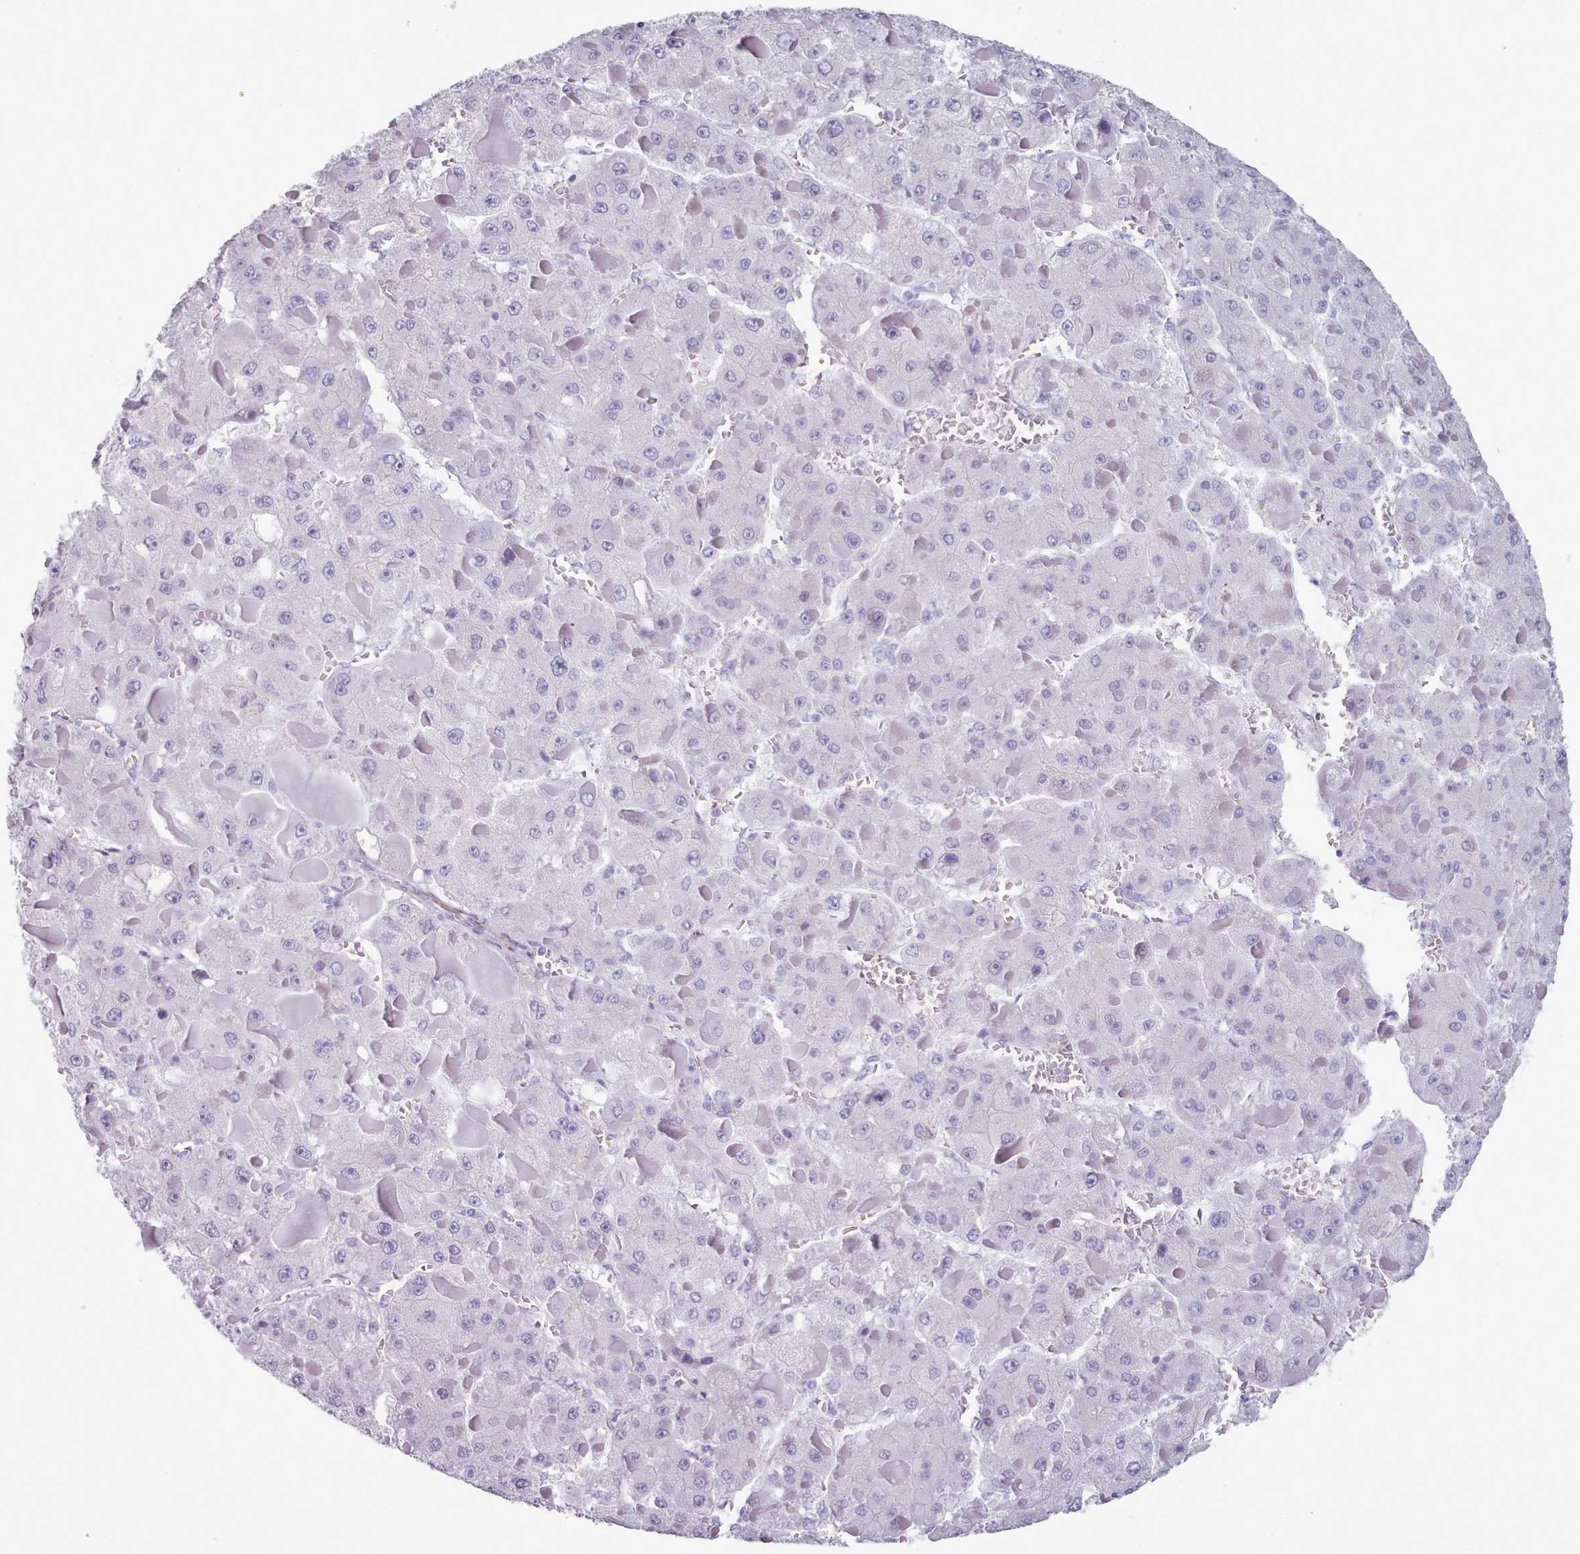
{"staining": {"intensity": "negative", "quantity": "none", "location": "none"}, "tissue": "liver cancer", "cell_type": "Tumor cells", "image_type": "cancer", "snomed": [{"axis": "morphology", "description": "Carcinoma, Hepatocellular, NOS"}, {"axis": "topography", "description": "Liver"}], "caption": "Immunohistochemistry (IHC) of liver cancer (hepatocellular carcinoma) displays no staining in tumor cells.", "gene": "FPGS", "patient": {"sex": "female", "age": 73}}